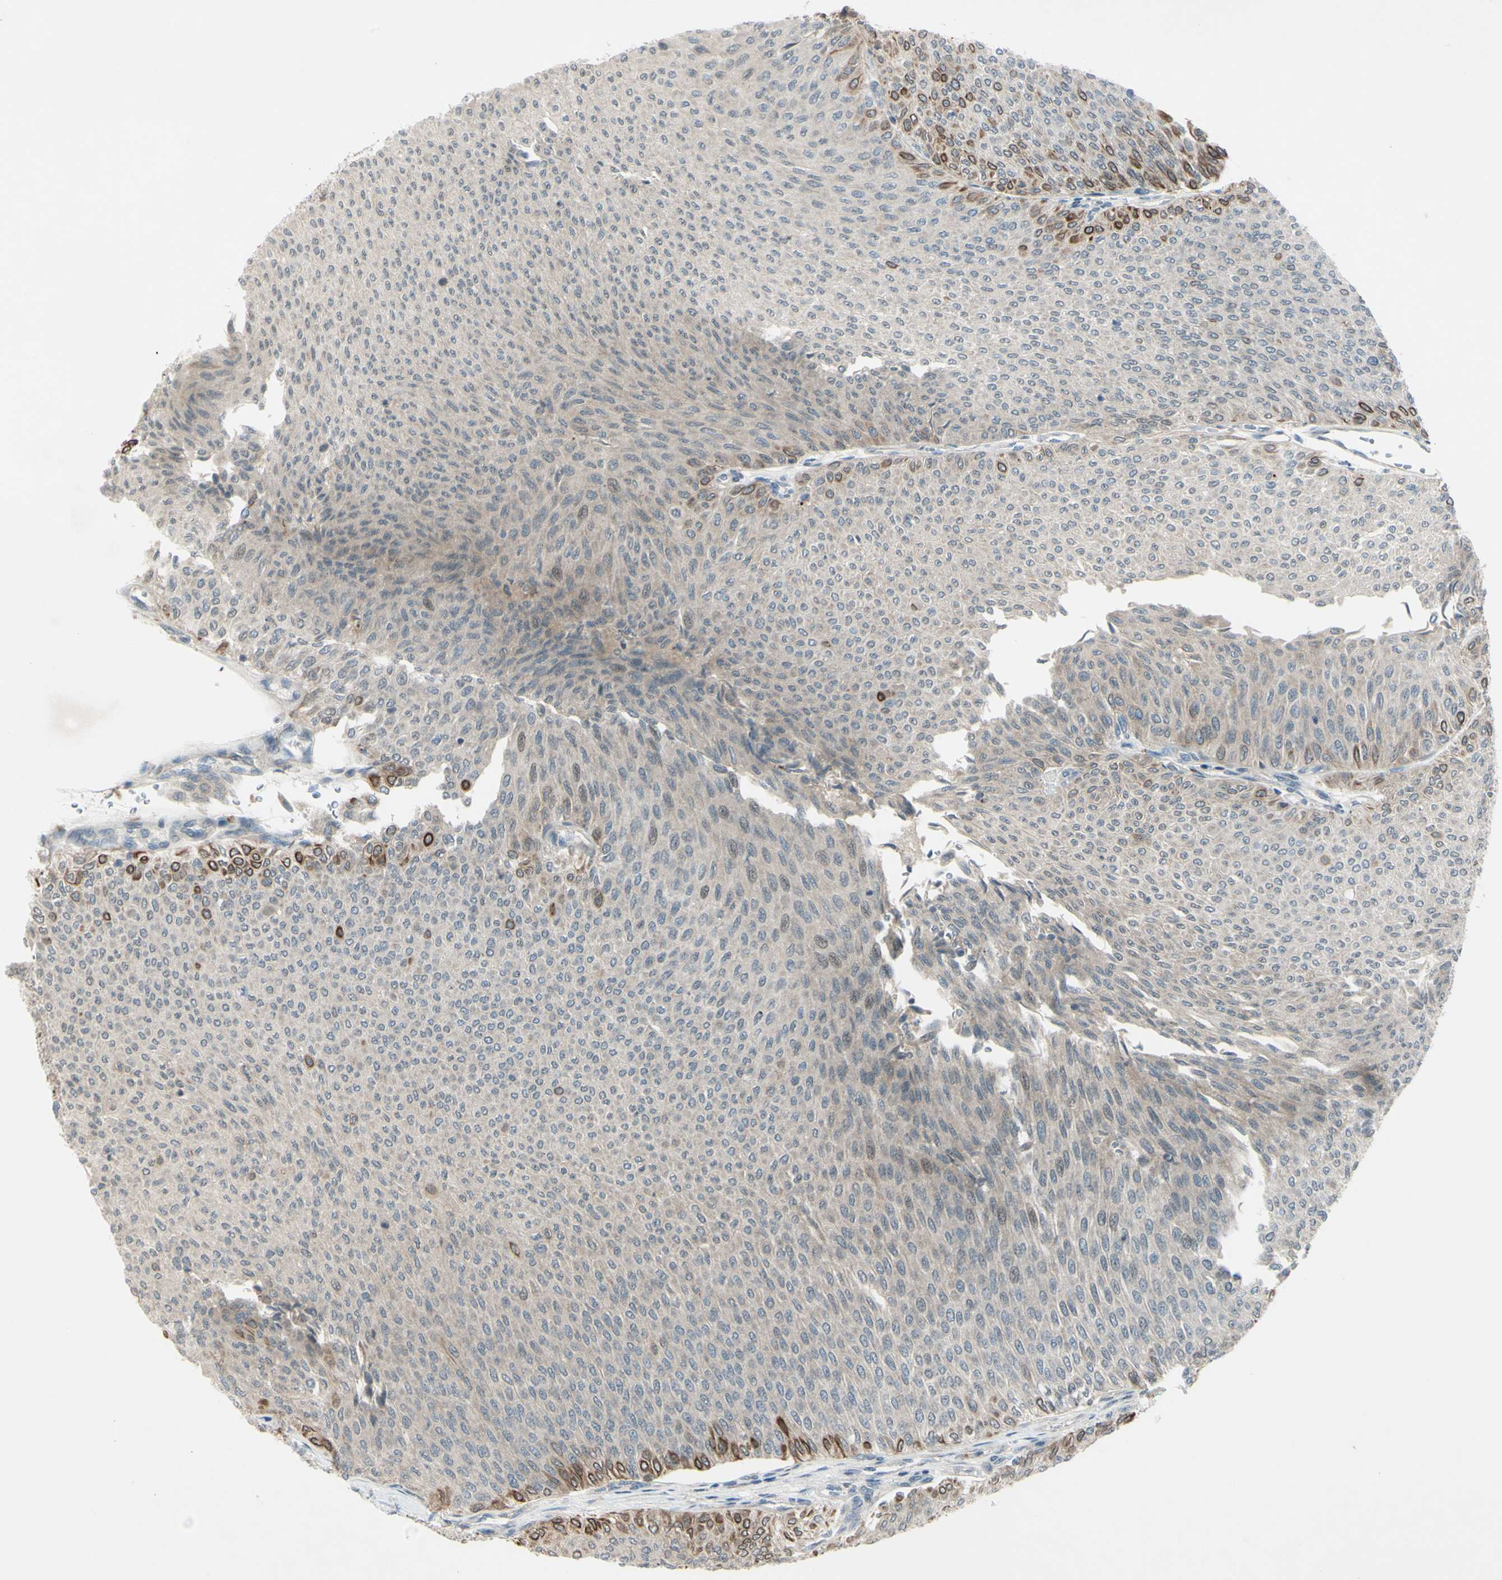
{"staining": {"intensity": "moderate", "quantity": "<25%", "location": "cytoplasmic/membranous"}, "tissue": "urothelial cancer", "cell_type": "Tumor cells", "image_type": "cancer", "snomed": [{"axis": "morphology", "description": "Urothelial carcinoma, Low grade"}, {"axis": "topography", "description": "Urinary bladder"}], "caption": "Approximately <25% of tumor cells in urothelial carcinoma (low-grade) demonstrate moderate cytoplasmic/membranous protein positivity as visualized by brown immunohistochemical staining.", "gene": "FGFR2", "patient": {"sex": "male", "age": 78}}